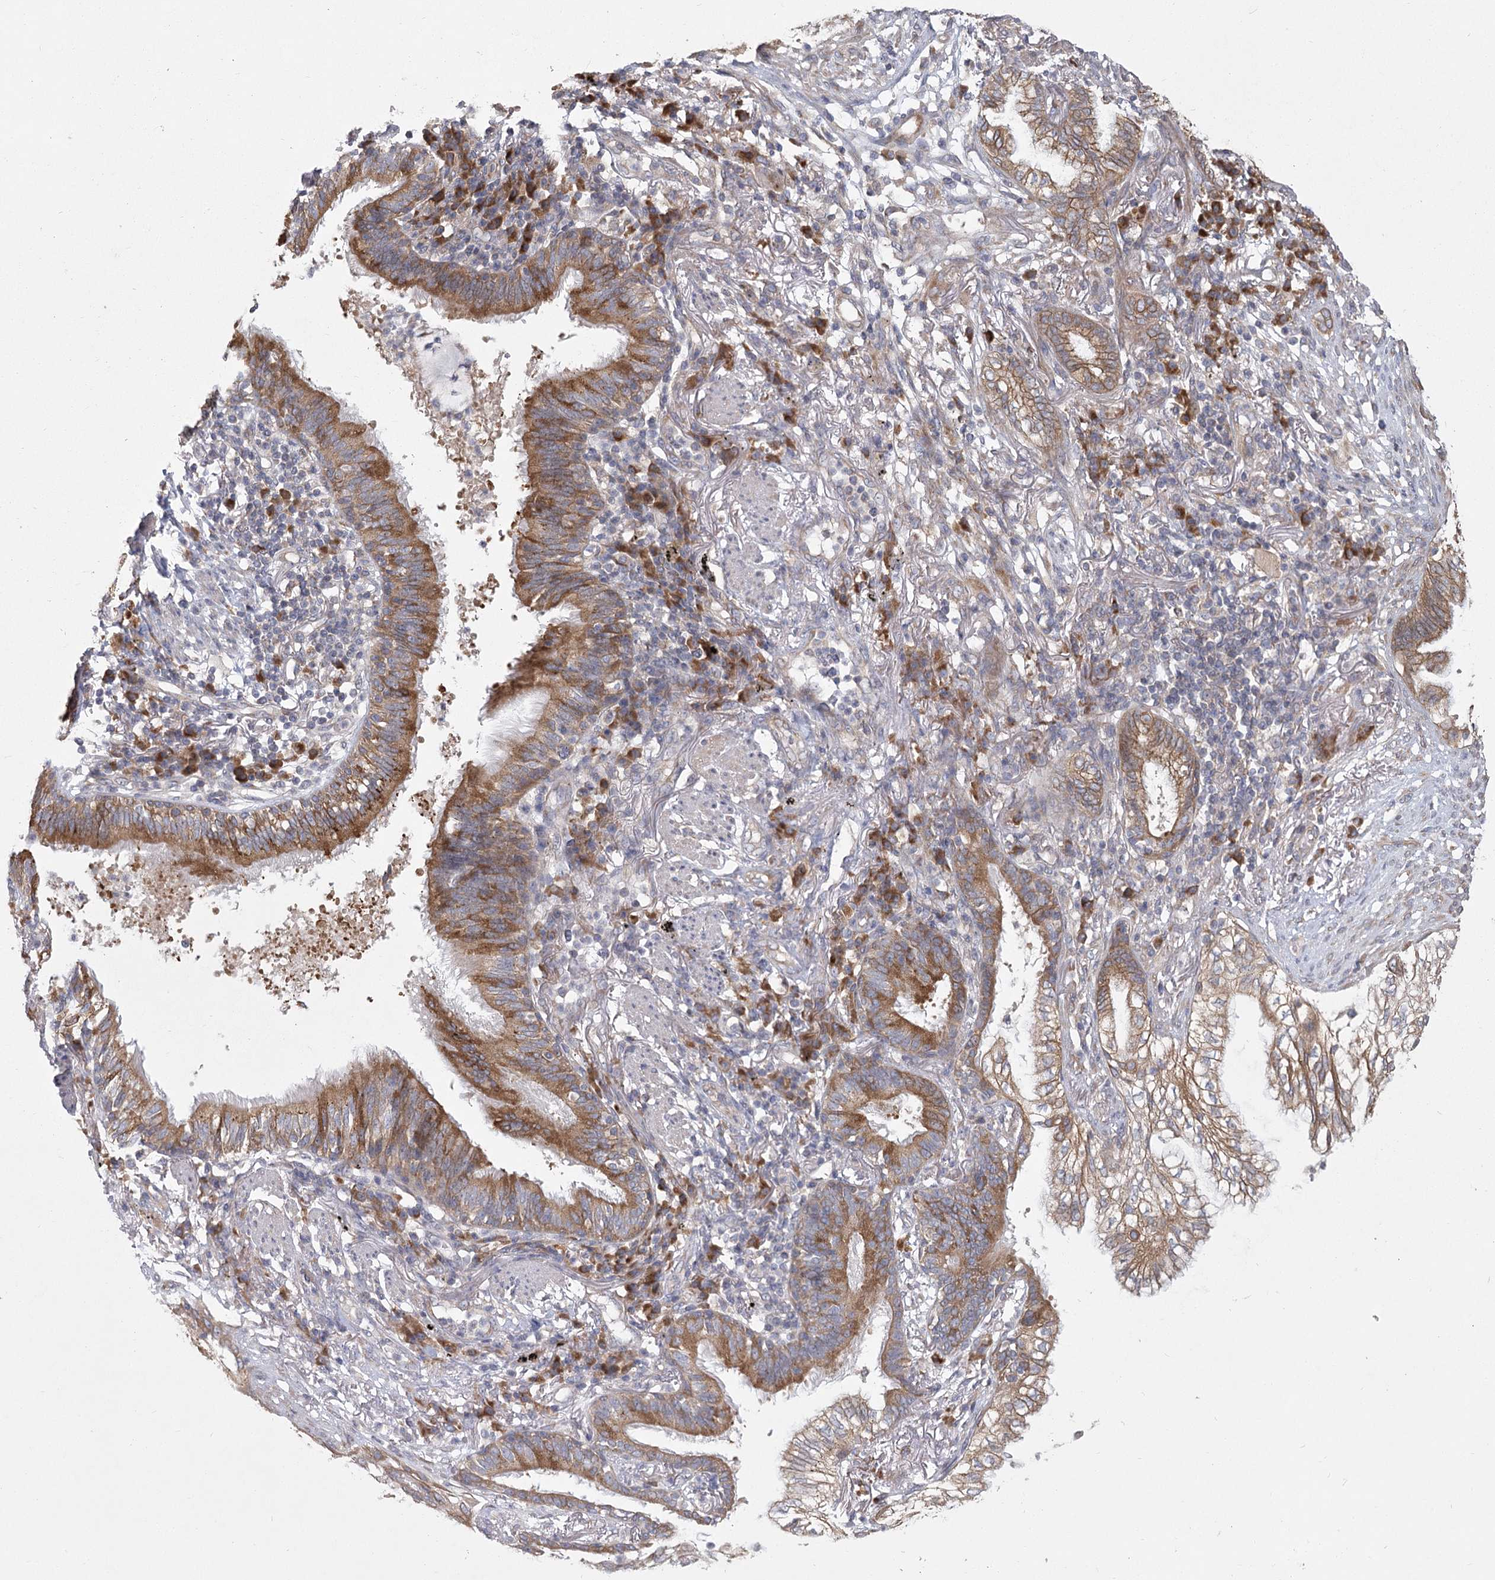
{"staining": {"intensity": "moderate", "quantity": ">75%", "location": "cytoplasmic/membranous"}, "tissue": "lung cancer", "cell_type": "Tumor cells", "image_type": "cancer", "snomed": [{"axis": "morphology", "description": "Adenocarcinoma, NOS"}, {"axis": "topography", "description": "Lung"}], "caption": "A brown stain labels moderate cytoplasmic/membranous positivity of a protein in adenocarcinoma (lung) tumor cells.", "gene": "CNTLN", "patient": {"sex": "female", "age": 70}}